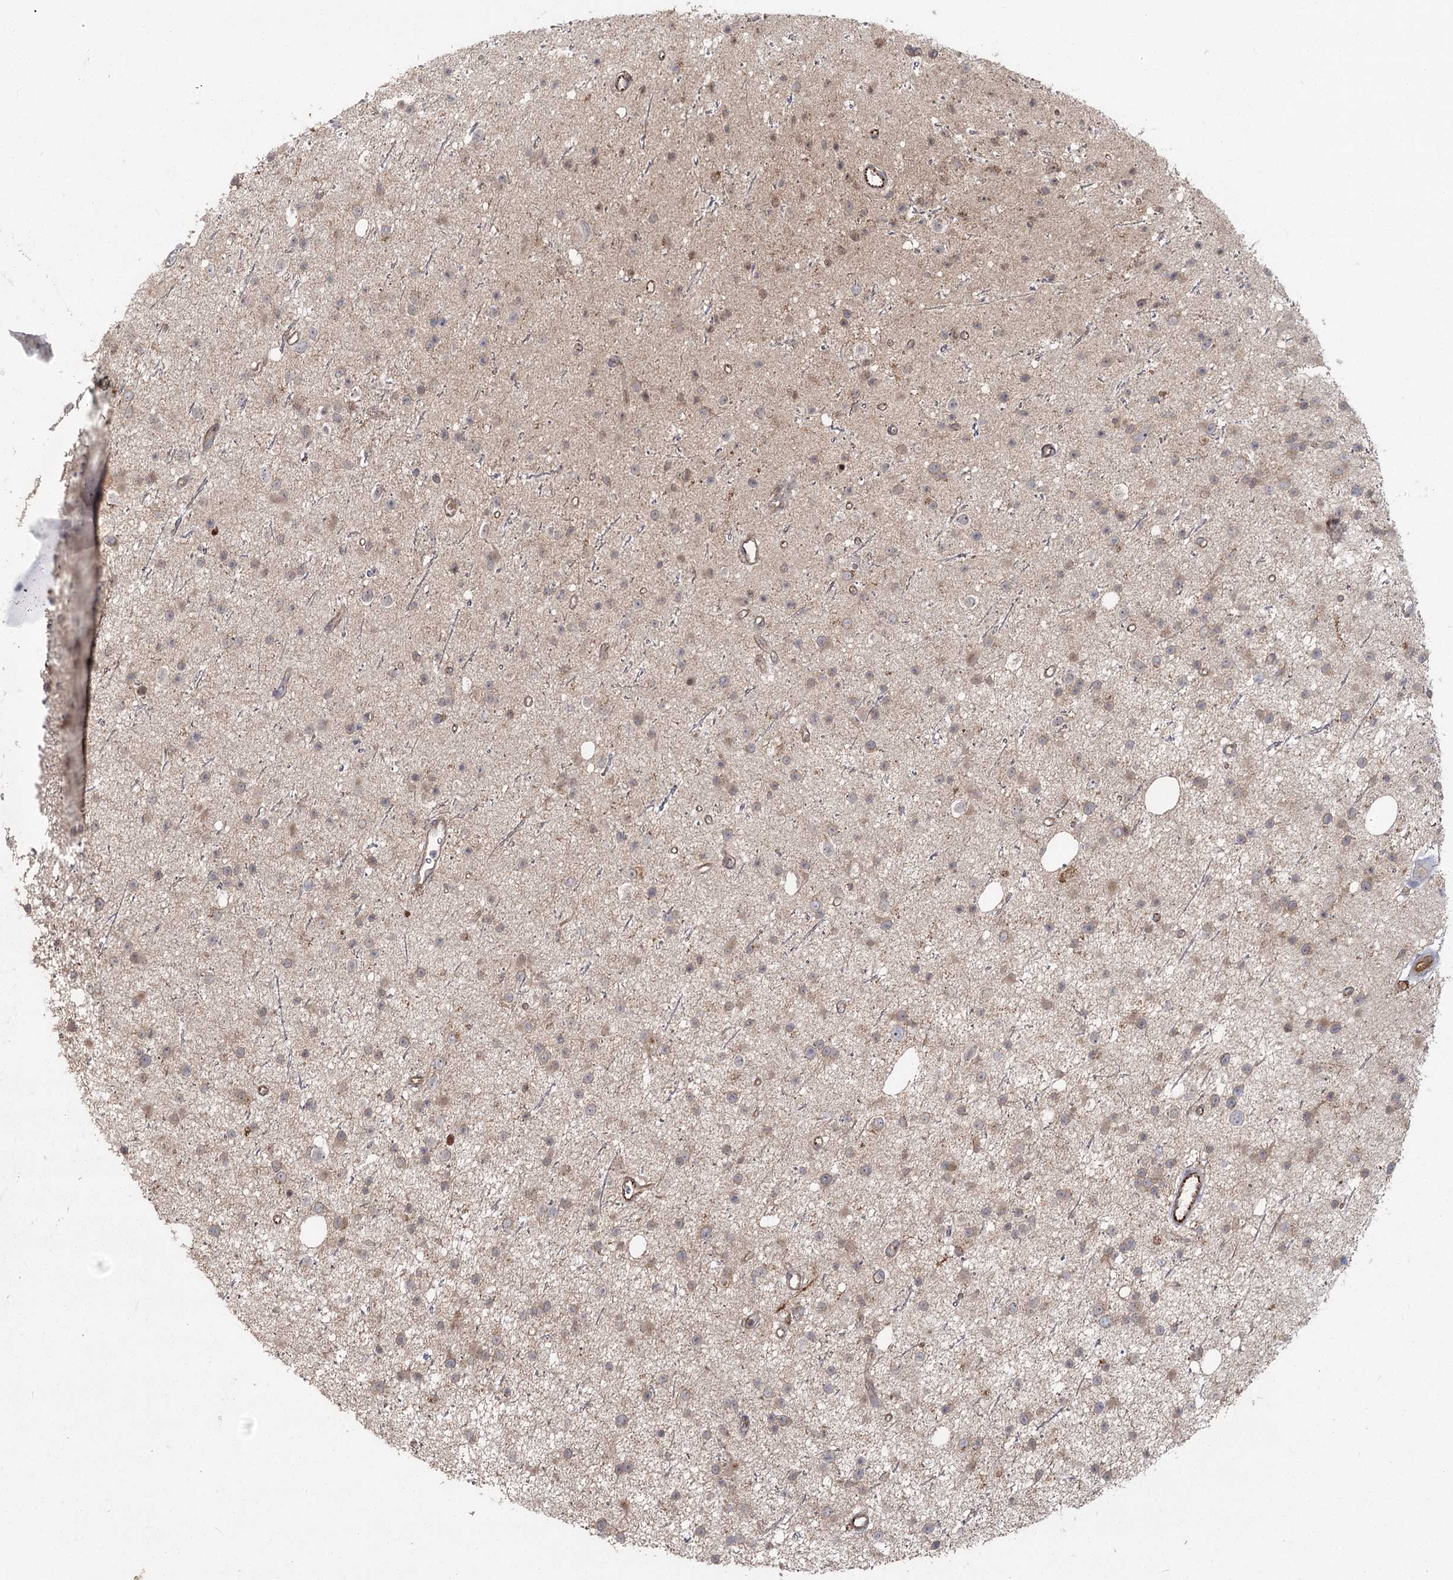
{"staining": {"intensity": "moderate", "quantity": "25%-75%", "location": "cytoplasmic/membranous"}, "tissue": "glioma", "cell_type": "Tumor cells", "image_type": "cancer", "snomed": [{"axis": "morphology", "description": "Glioma, malignant, Low grade"}, {"axis": "topography", "description": "Cerebral cortex"}], "caption": "IHC micrograph of malignant glioma (low-grade) stained for a protein (brown), which shows medium levels of moderate cytoplasmic/membranous expression in approximately 25%-75% of tumor cells.", "gene": "AP2M1", "patient": {"sex": "female", "age": 39}}